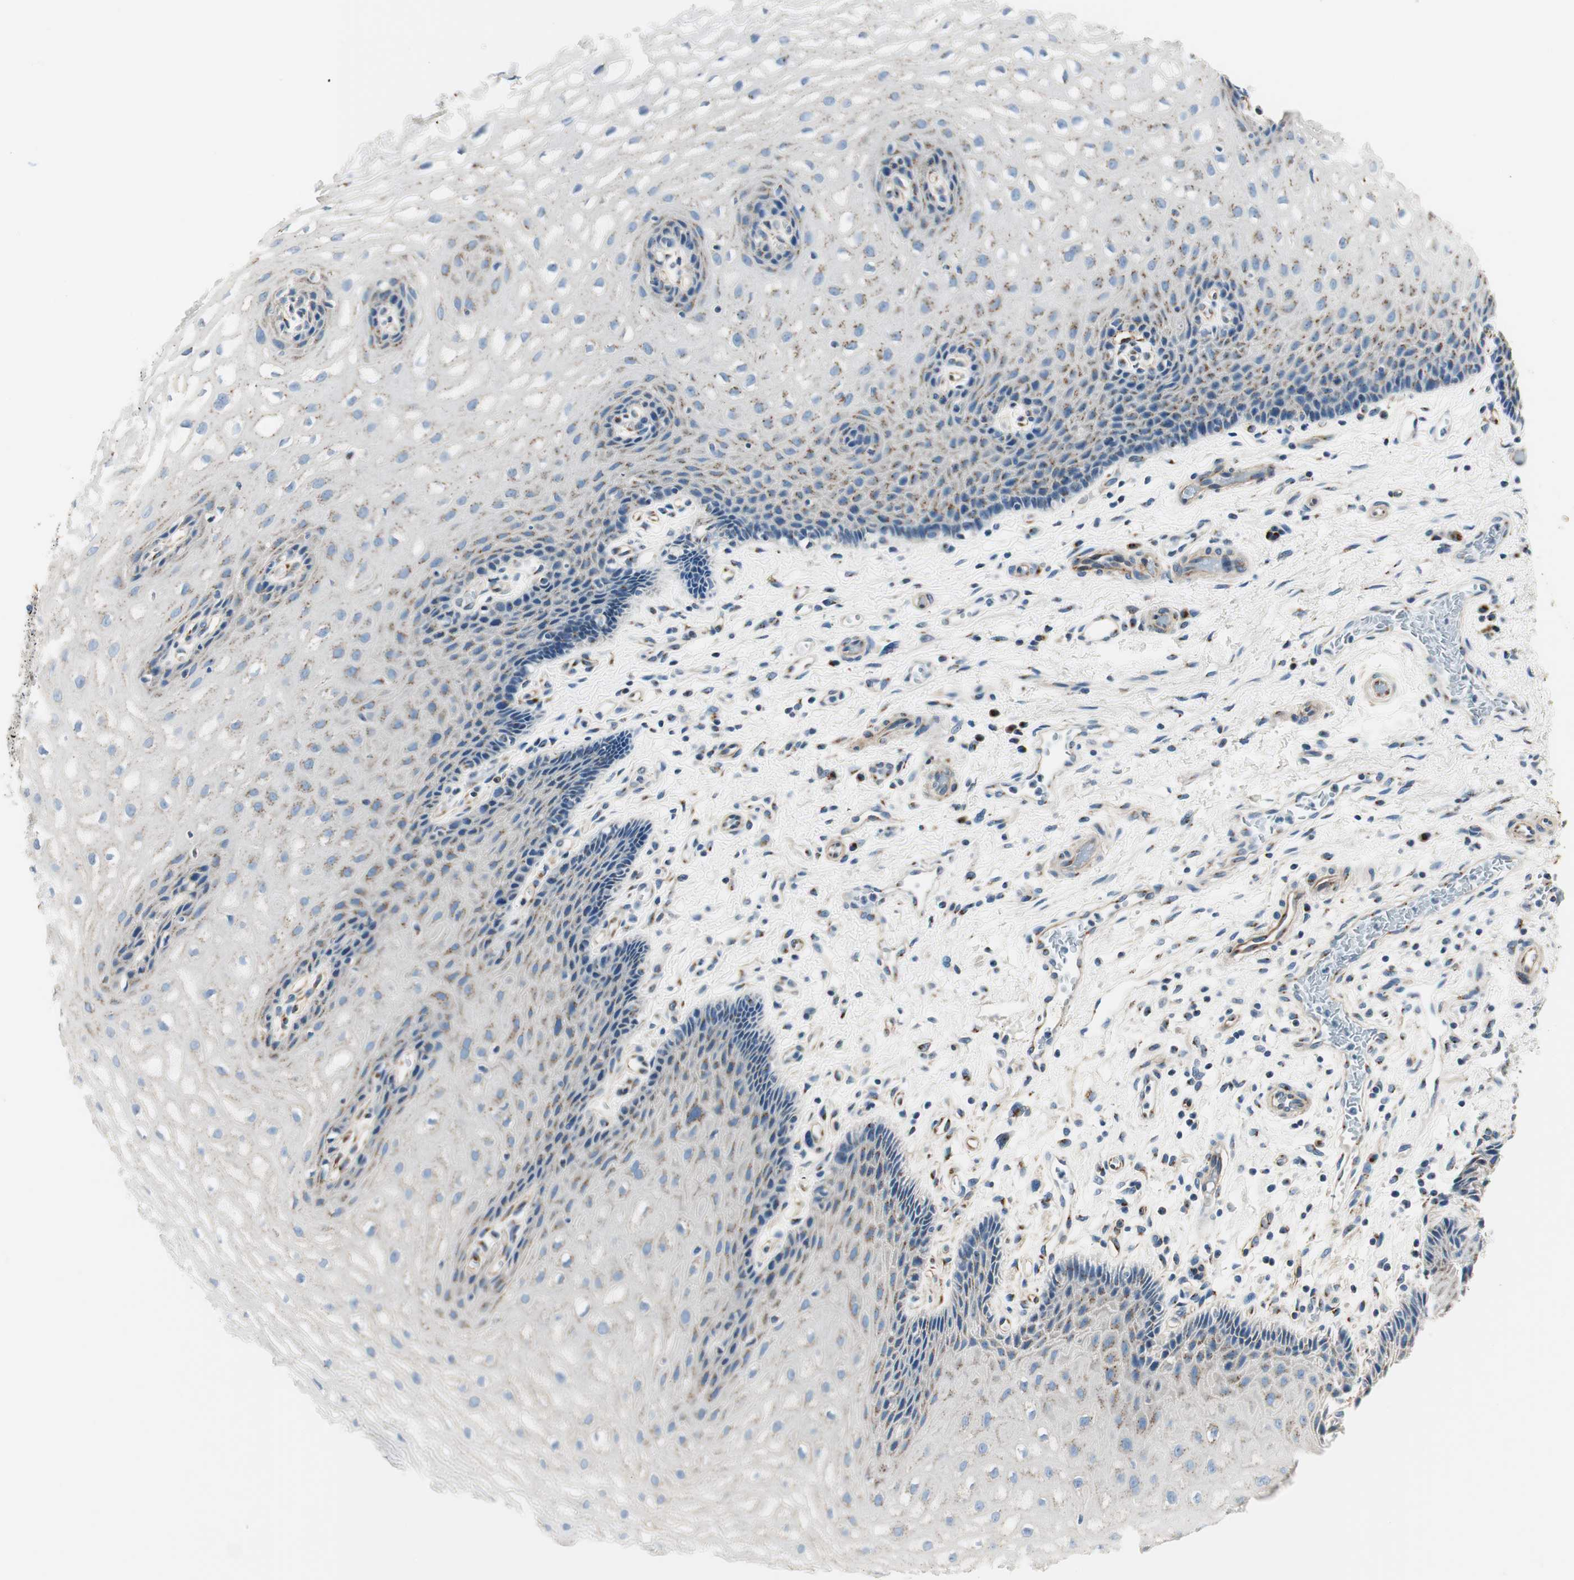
{"staining": {"intensity": "moderate", "quantity": "<25%", "location": "cytoplasmic/membranous"}, "tissue": "esophagus", "cell_type": "Squamous epithelial cells", "image_type": "normal", "snomed": [{"axis": "morphology", "description": "Normal tissue, NOS"}, {"axis": "topography", "description": "Esophagus"}], "caption": "Benign esophagus was stained to show a protein in brown. There is low levels of moderate cytoplasmic/membranous expression in approximately <25% of squamous epithelial cells. (brown staining indicates protein expression, while blue staining denotes nuclei).", "gene": "TMF1", "patient": {"sex": "male", "age": 54}}